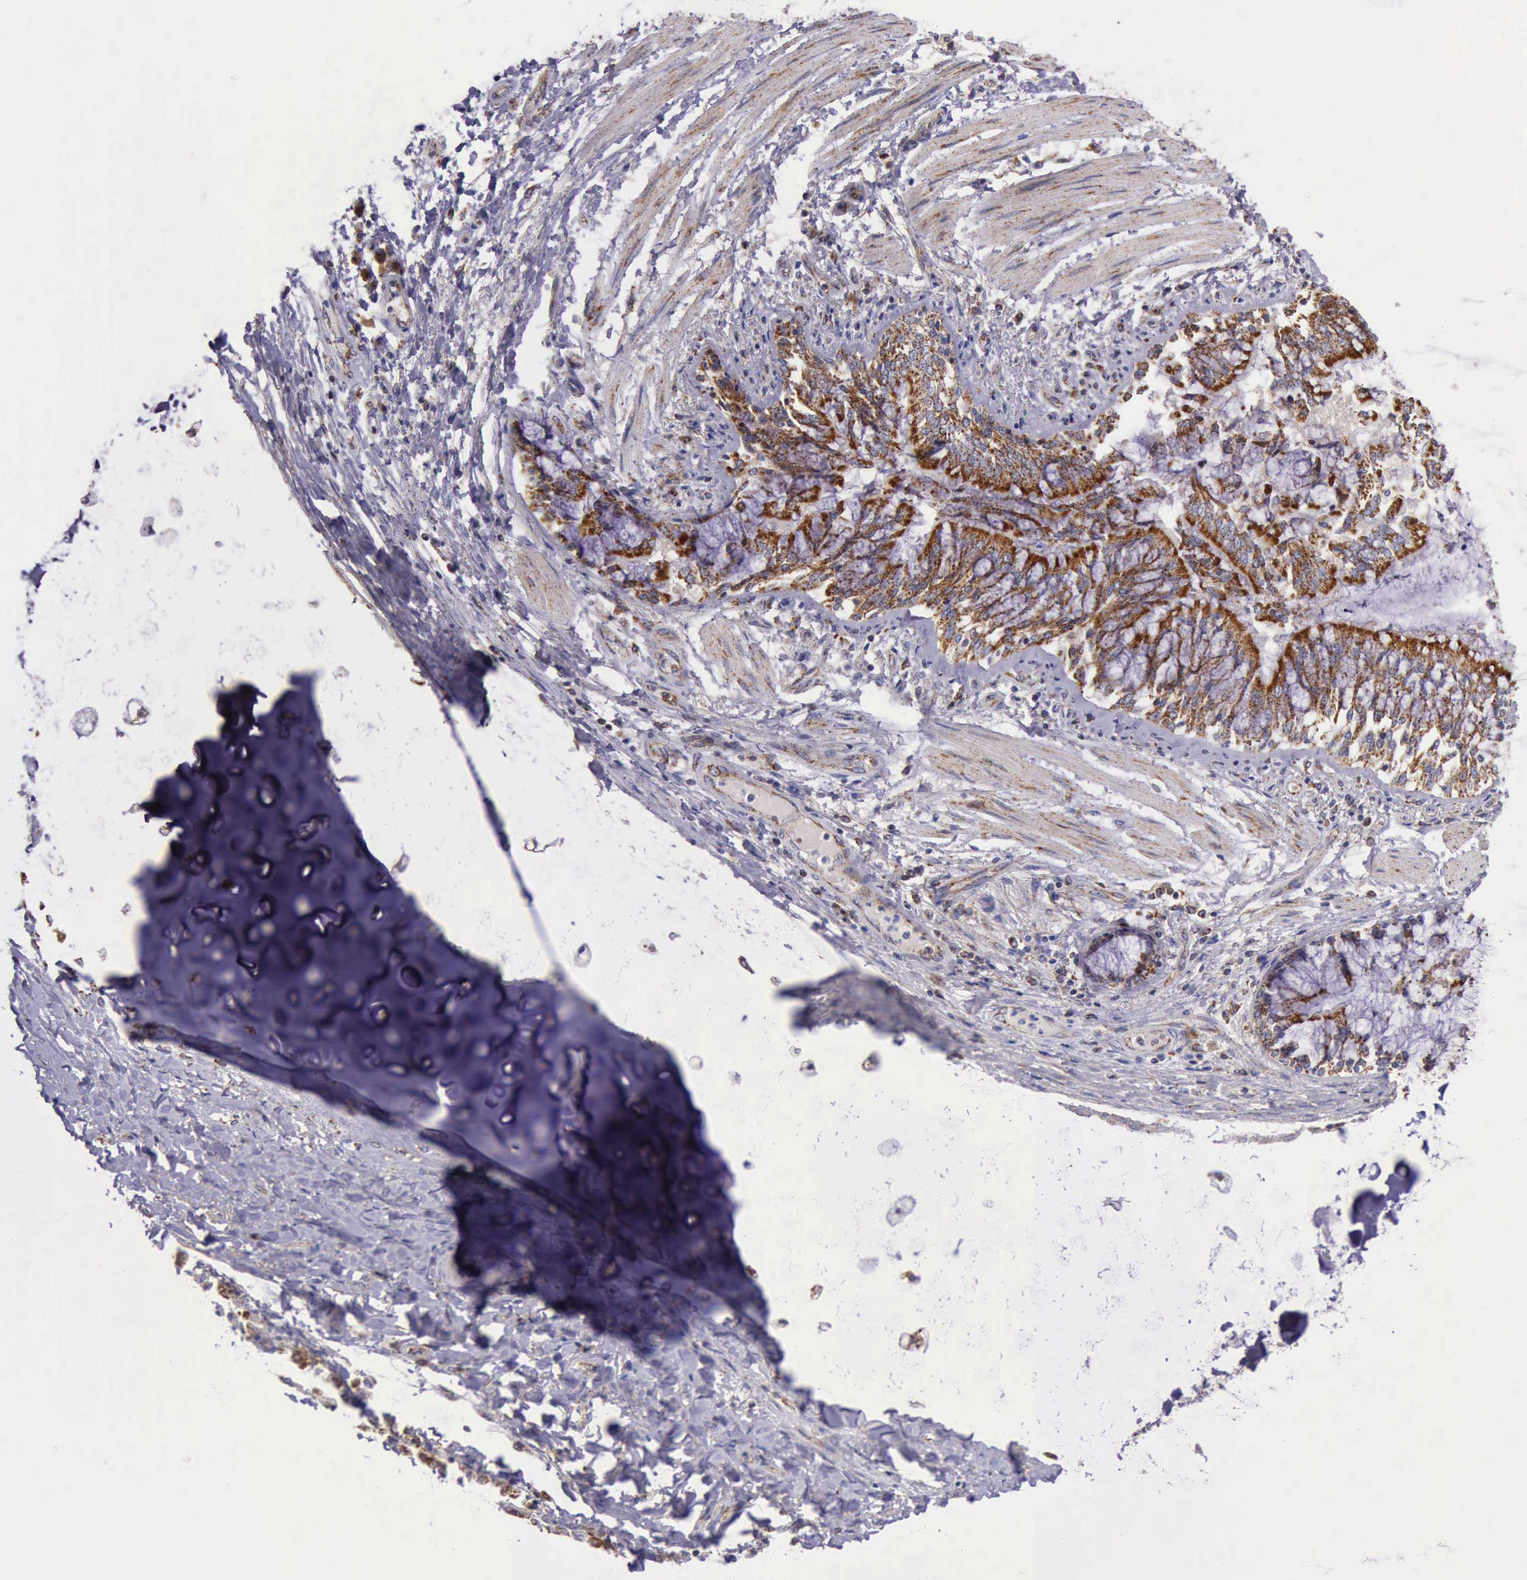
{"staining": {"intensity": "weak", "quantity": "<25%", "location": "cytoplasmic/membranous"}, "tissue": "adipose tissue", "cell_type": "Adipocytes", "image_type": "normal", "snomed": [{"axis": "morphology", "description": "Normal tissue, NOS"}, {"axis": "morphology", "description": "Adenocarcinoma, NOS"}, {"axis": "topography", "description": "Cartilage tissue"}, {"axis": "topography", "description": "Lung"}], "caption": "IHC photomicrograph of normal adipose tissue stained for a protein (brown), which exhibits no positivity in adipocytes.", "gene": "TXN2", "patient": {"sex": "female", "age": 67}}